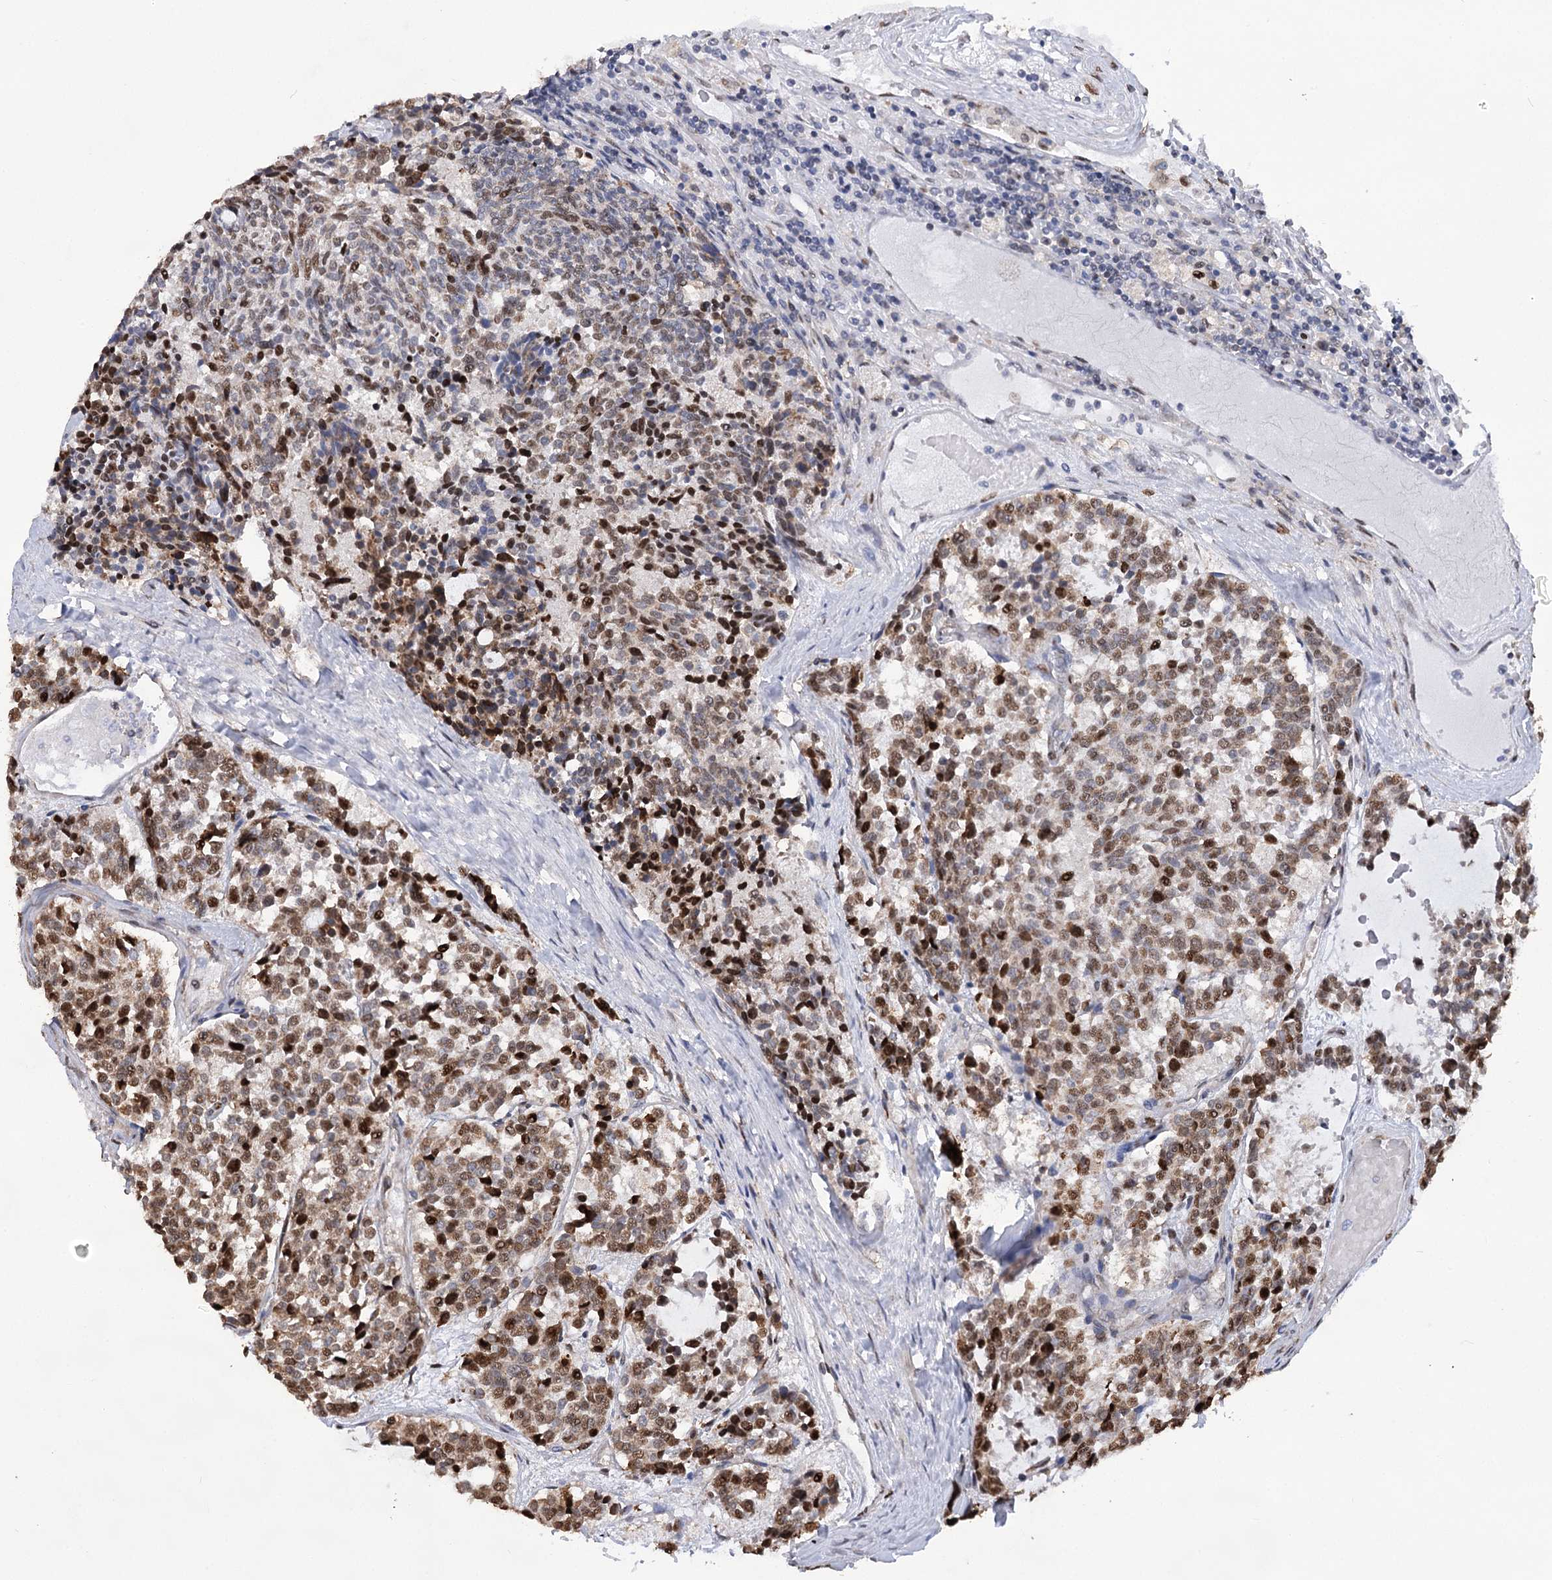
{"staining": {"intensity": "moderate", "quantity": ">75%", "location": "nuclear"}, "tissue": "carcinoid", "cell_type": "Tumor cells", "image_type": "cancer", "snomed": [{"axis": "morphology", "description": "Carcinoid, malignant, NOS"}, {"axis": "topography", "description": "Pancreas"}], "caption": "Malignant carcinoid stained with a protein marker reveals moderate staining in tumor cells.", "gene": "NFU1", "patient": {"sex": "female", "age": 54}}